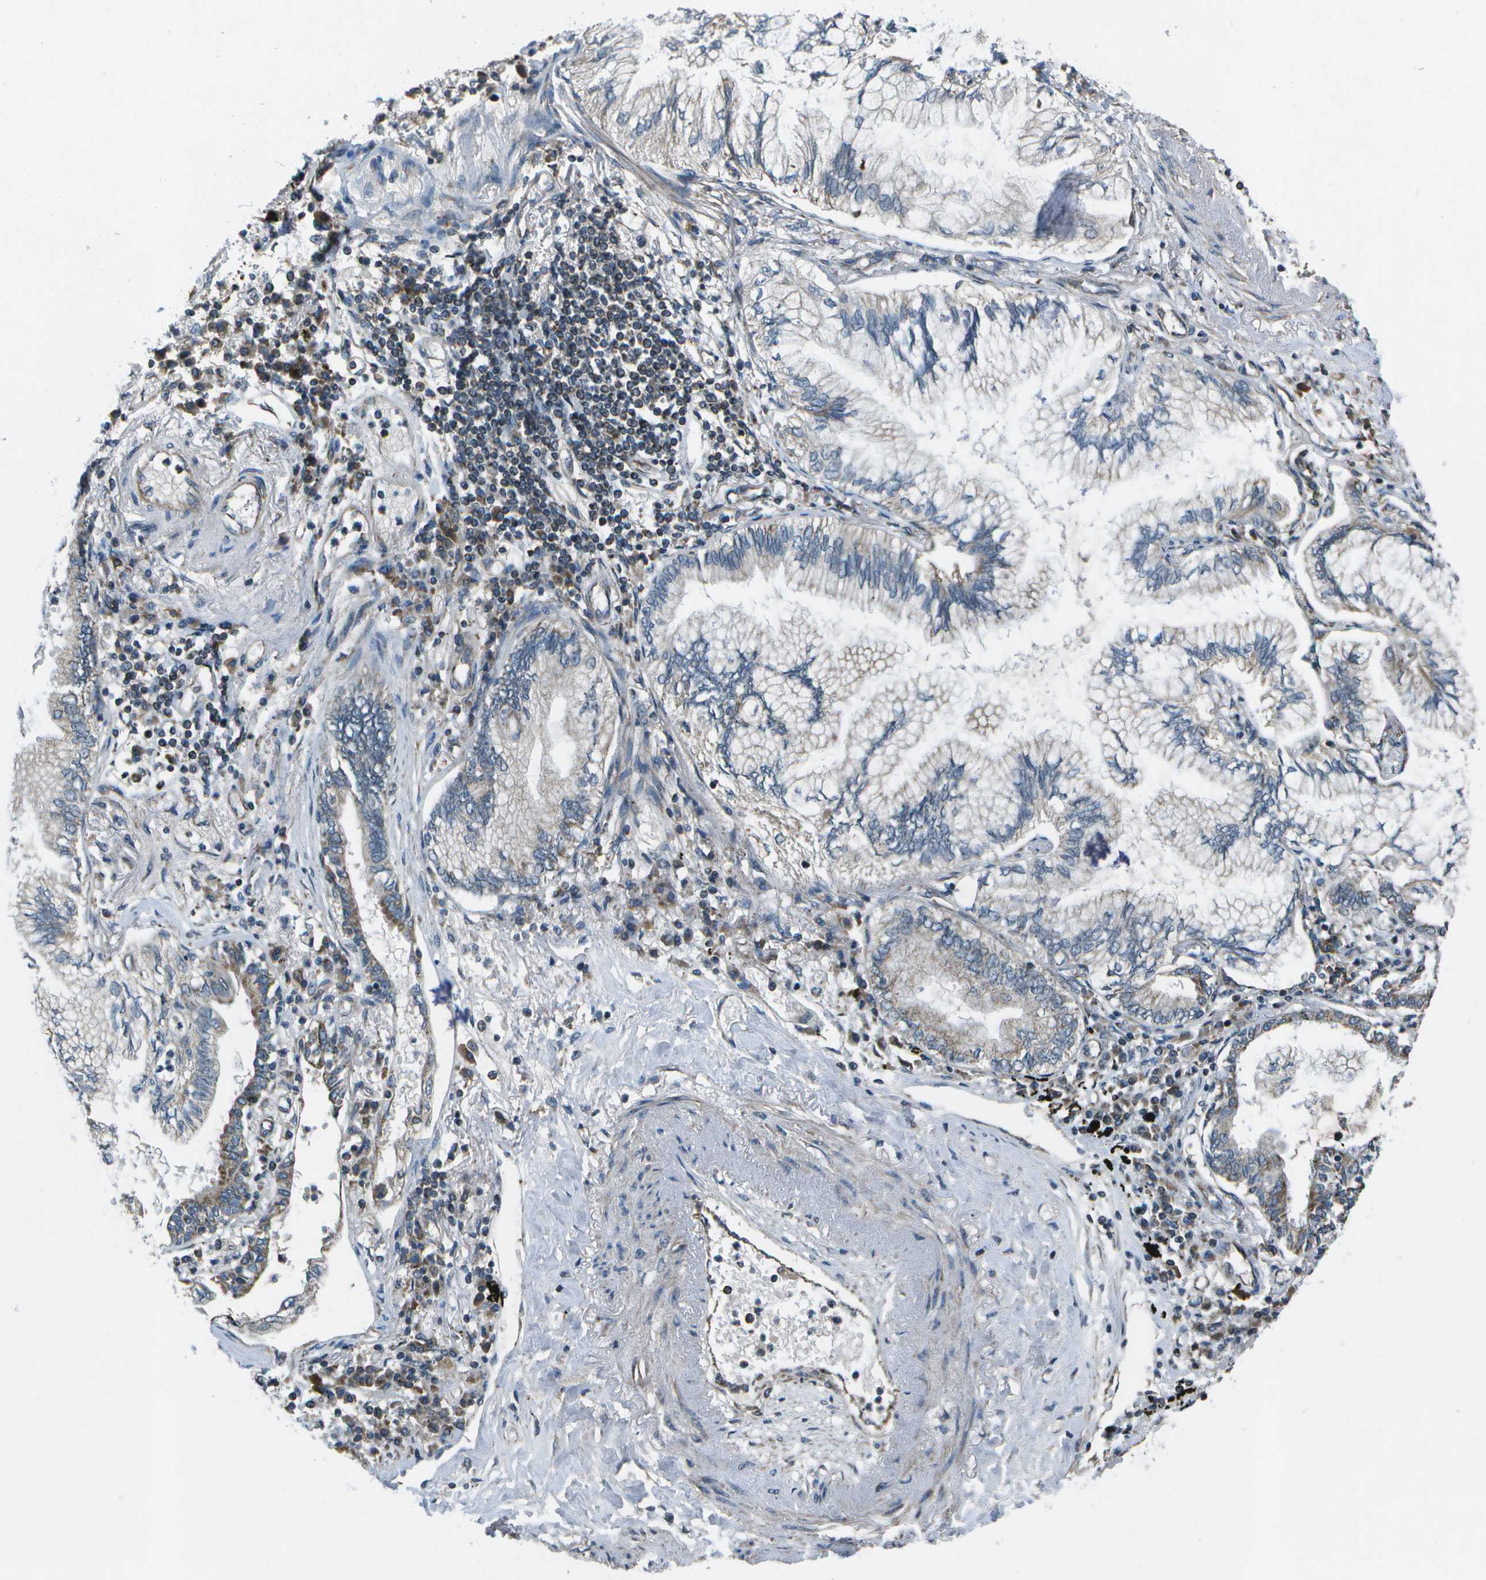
{"staining": {"intensity": "moderate", "quantity": "<25%", "location": "cytoplasmic/membranous"}, "tissue": "lung cancer", "cell_type": "Tumor cells", "image_type": "cancer", "snomed": [{"axis": "morphology", "description": "Normal tissue, NOS"}, {"axis": "morphology", "description": "Adenocarcinoma, NOS"}, {"axis": "topography", "description": "Bronchus"}, {"axis": "topography", "description": "Lung"}], "caption": "This histopathology image reveals lung adenocarcinoma stained with IHC to label a protein in brown. The cytoplasmic/membranous of tumor cells show moderate positivity for the protein. Nuclei are counter-stained blue.", "gene": "EIF2AK1", "patient": {"sex": "female", "age": 70}}